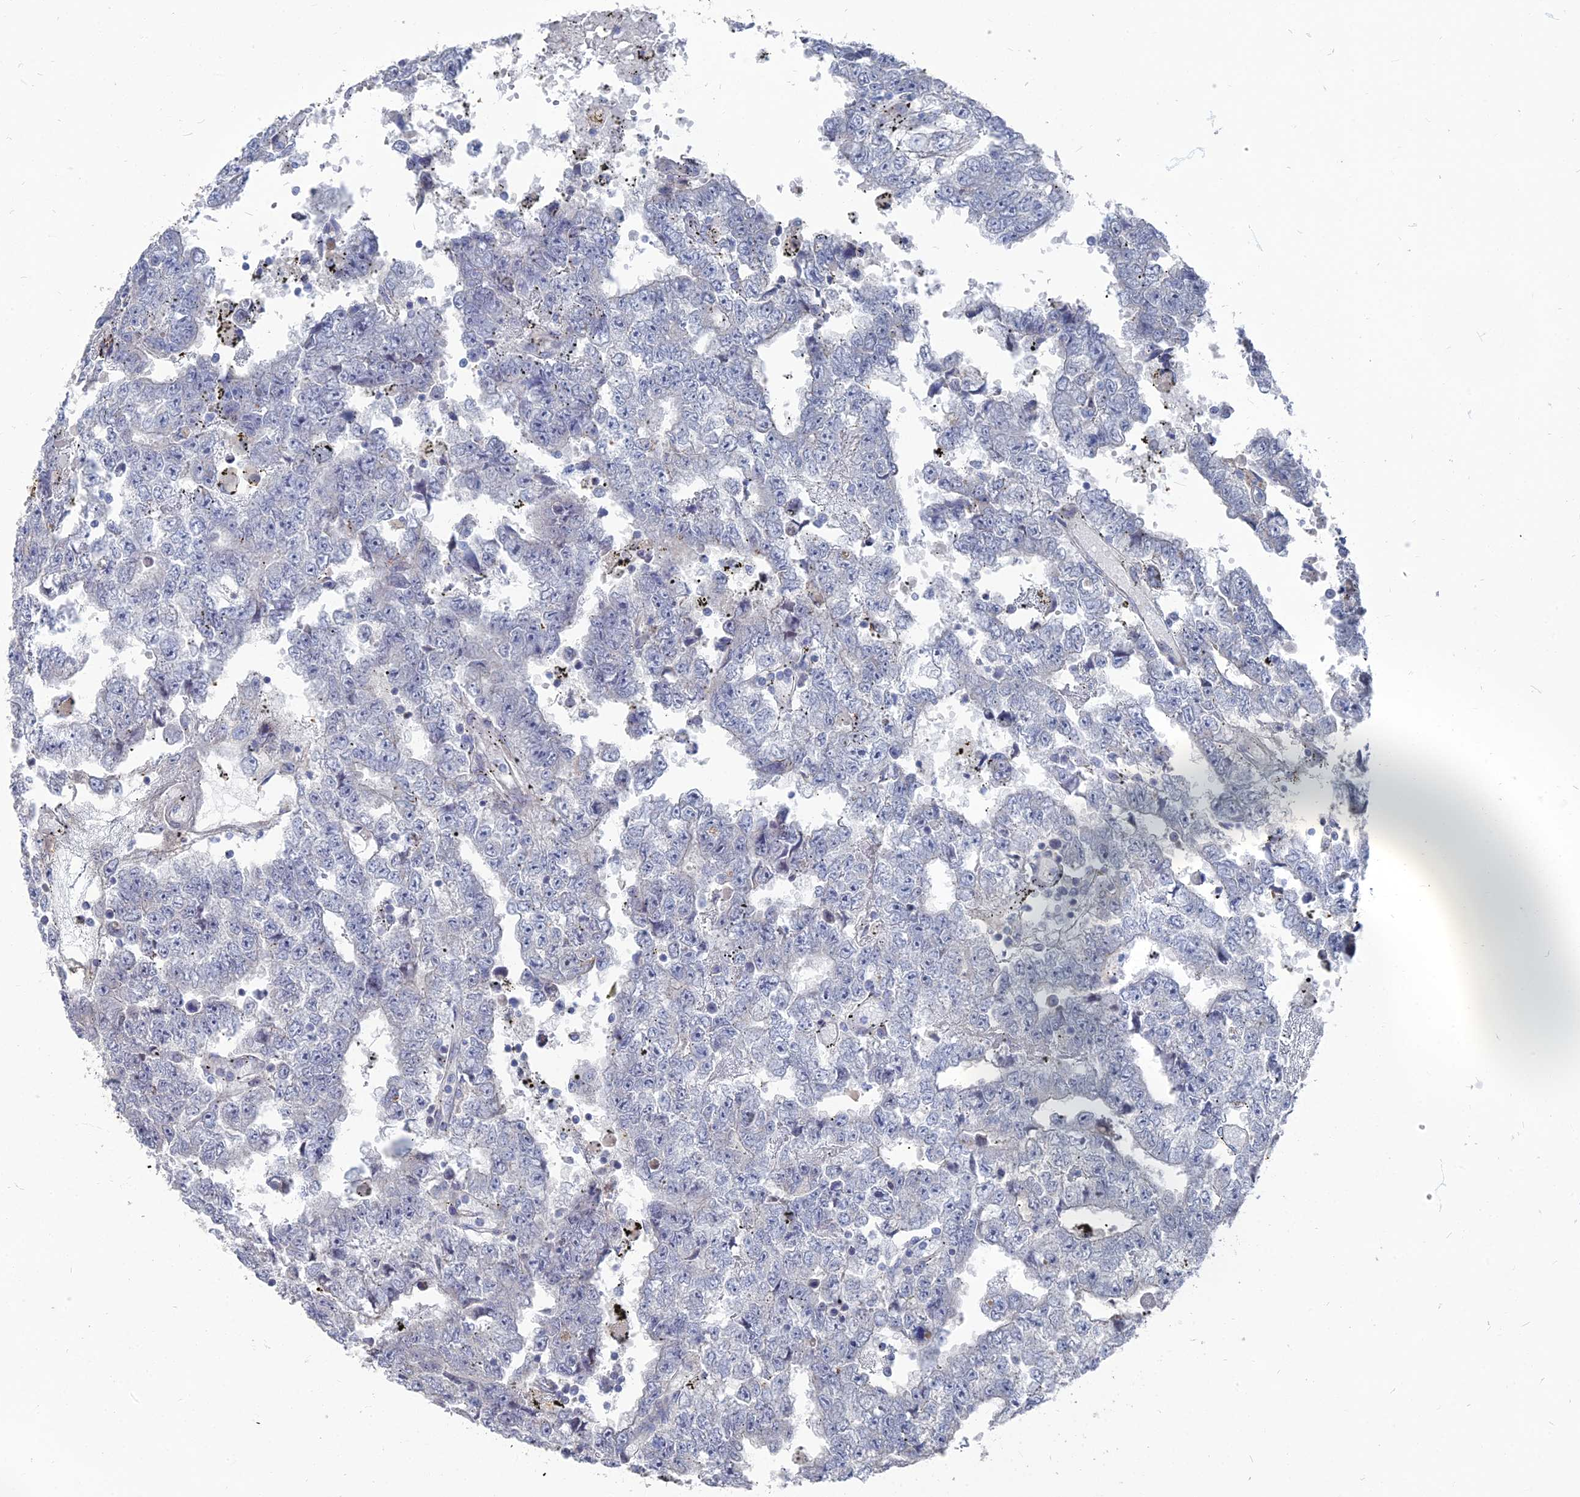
{"staining": {"intensity": "negative", "quantity": "none", "location": "none"}, "tissue": "testis cancer", "cell_type": "Tumor cells", "image_type": "cancer", "snomed": [{"axis": "morphology", "description": "Carcinoma, Embryonal, NOS"}, {"axis": "topography", "description": "Testis"}], "caption": "There is no significant staining in tumor cells of testis cancer (embryonal carcinoma). (DAB immunohistochemistry (IHC) visualized using brightfield microscopy, high magnification).", "gene": "TMEM128", "patient": {"sex": "male", "age": 25}}